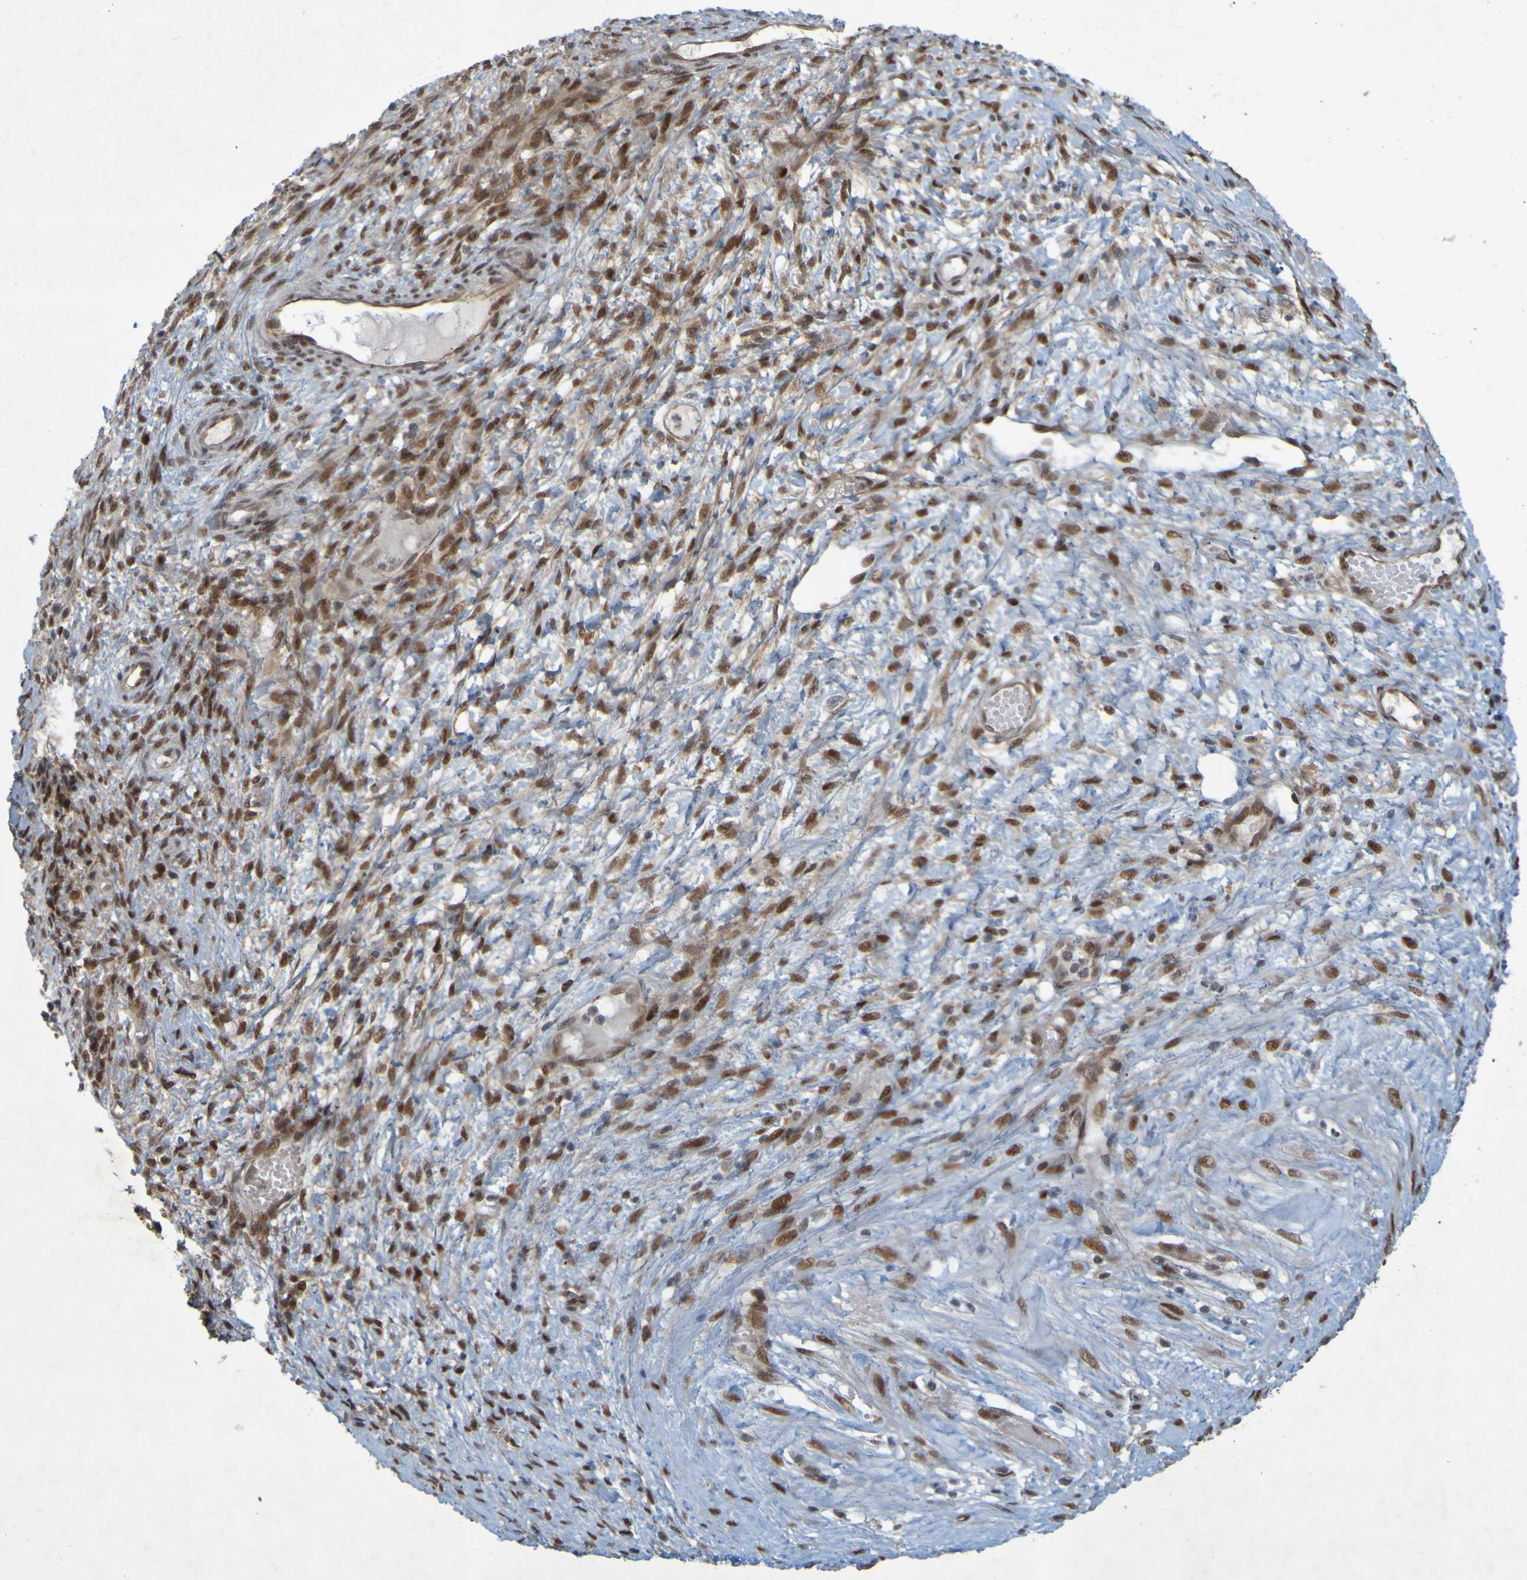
{"staining": {"intensity": "moderate", "quantity": ">75%", "location": "cytoplasmic/membranous,nuclear"}, "tissue": "ovarian cancer", "cell_type": "Tumor cells", "image_type": "cancer", "snomed": [{"axis": "morphology", "description": "Cystadenocarcinoma, mucinous, NOS"}, {"axis": "topography", "description": "Ovary"}], "caption": "Immunohistochemical staining of human mucinous cystadenocarcinoma (ovarian) demonstrates medium levels of moderate cytoplasmic/membranous and nuclear protein staining in approximately >75% of tumor cells. (Stains: DAB (3,3'-diaminobenzidine) in brown, nuclei in blue, Microscopy: brightfield microscopy at high magnification).", "gene": "MCPH1", "patient": {"sex": "female", "age": 80}}